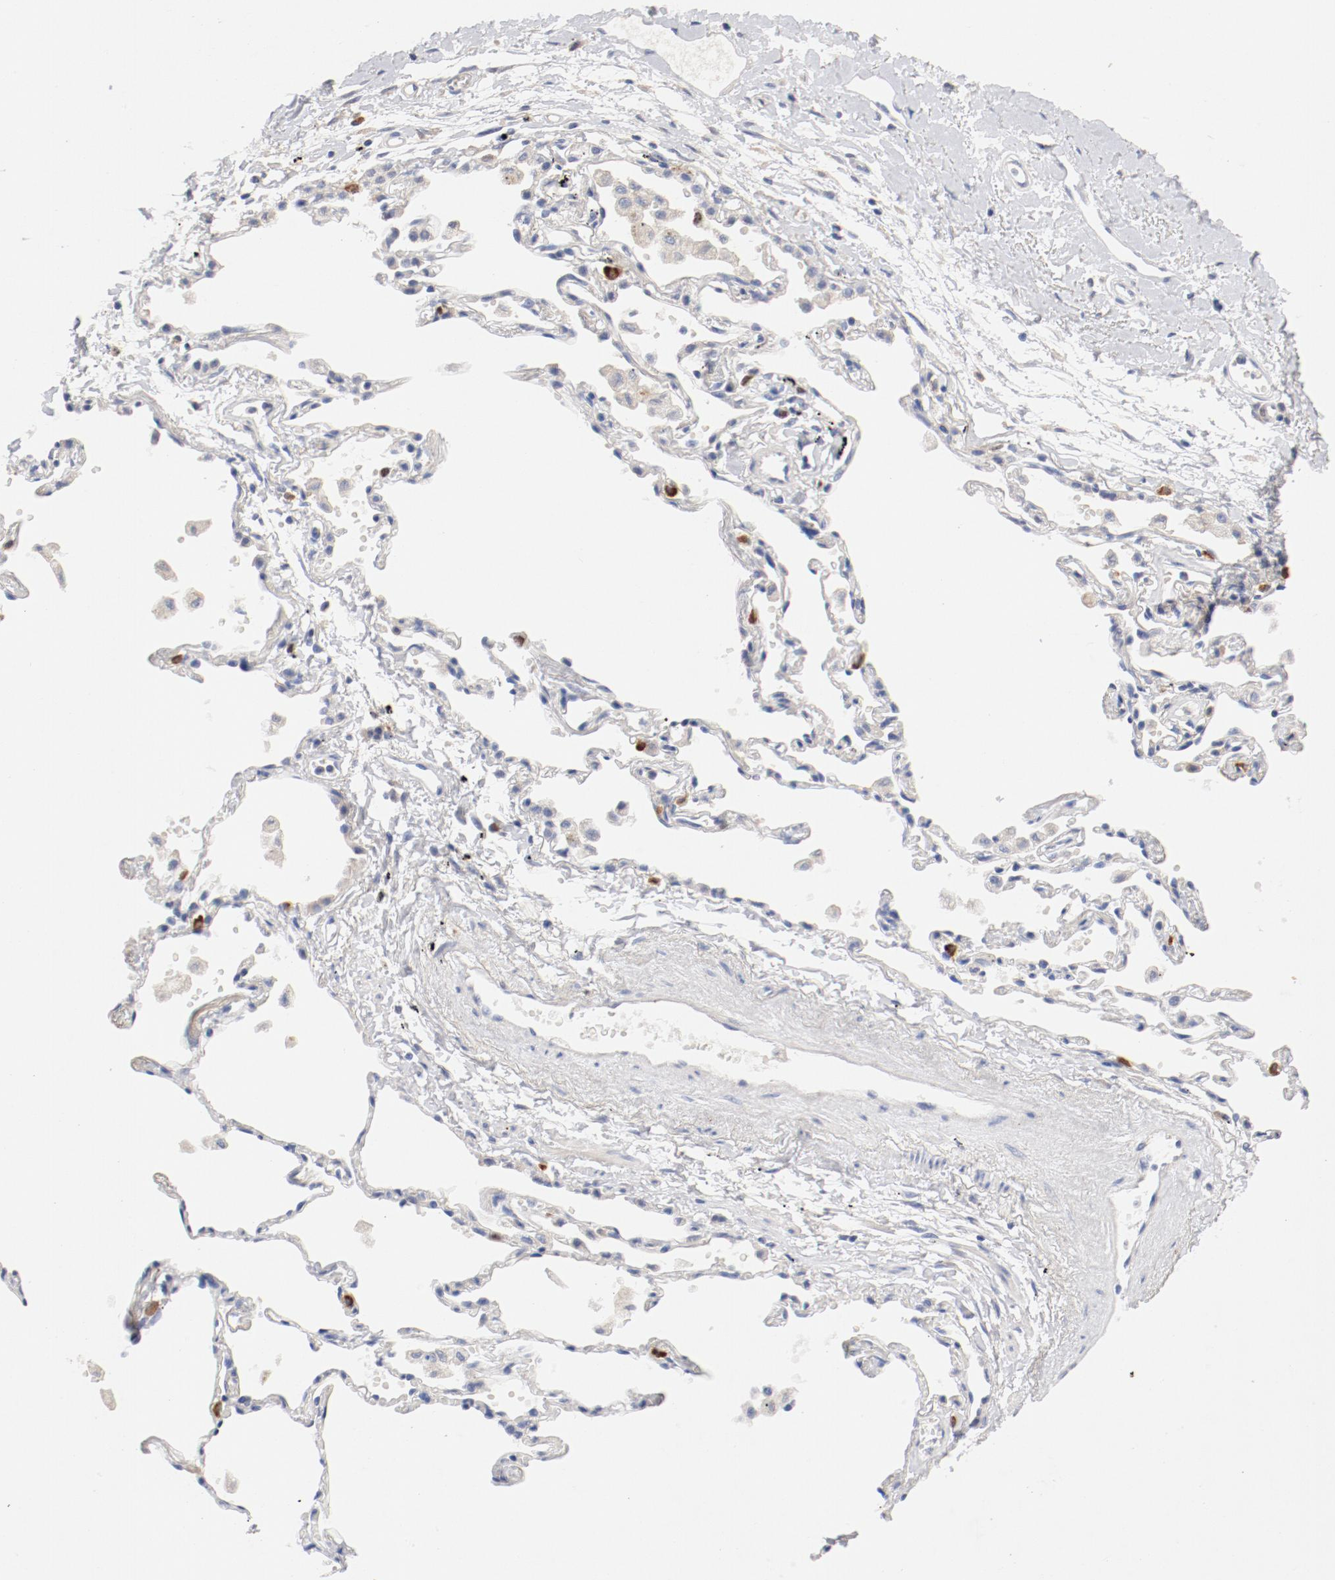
{"staining": {"intensity": "negative", "quantity": "none", "location": "none"}, "tissue": "adipose tissue", "cell_type": "Adipocytes", "image_type": "normal", "snomed": [{"axis": "morphology", "description": "Normal tissue, NOS"}, {"axis": "morphology", "description": "Adenocarcinoma, NOS"}, {"axis": "topography", "description": "Cartilage tissue"}, {"axis": "topography", "description": "Bronchus"}, {"axis": "topography", "description": "Lung"}], "caption": "Immunohistochemistry (IHC) photomicrograph of benign adipose tissue: human adipose tissue stained with DAB (3,3'-diaminobenzidine) shows no significant protein positivity in adipocytes.", "gene": "BIRC5", "patient": {"sex": "female", "age": 67}}